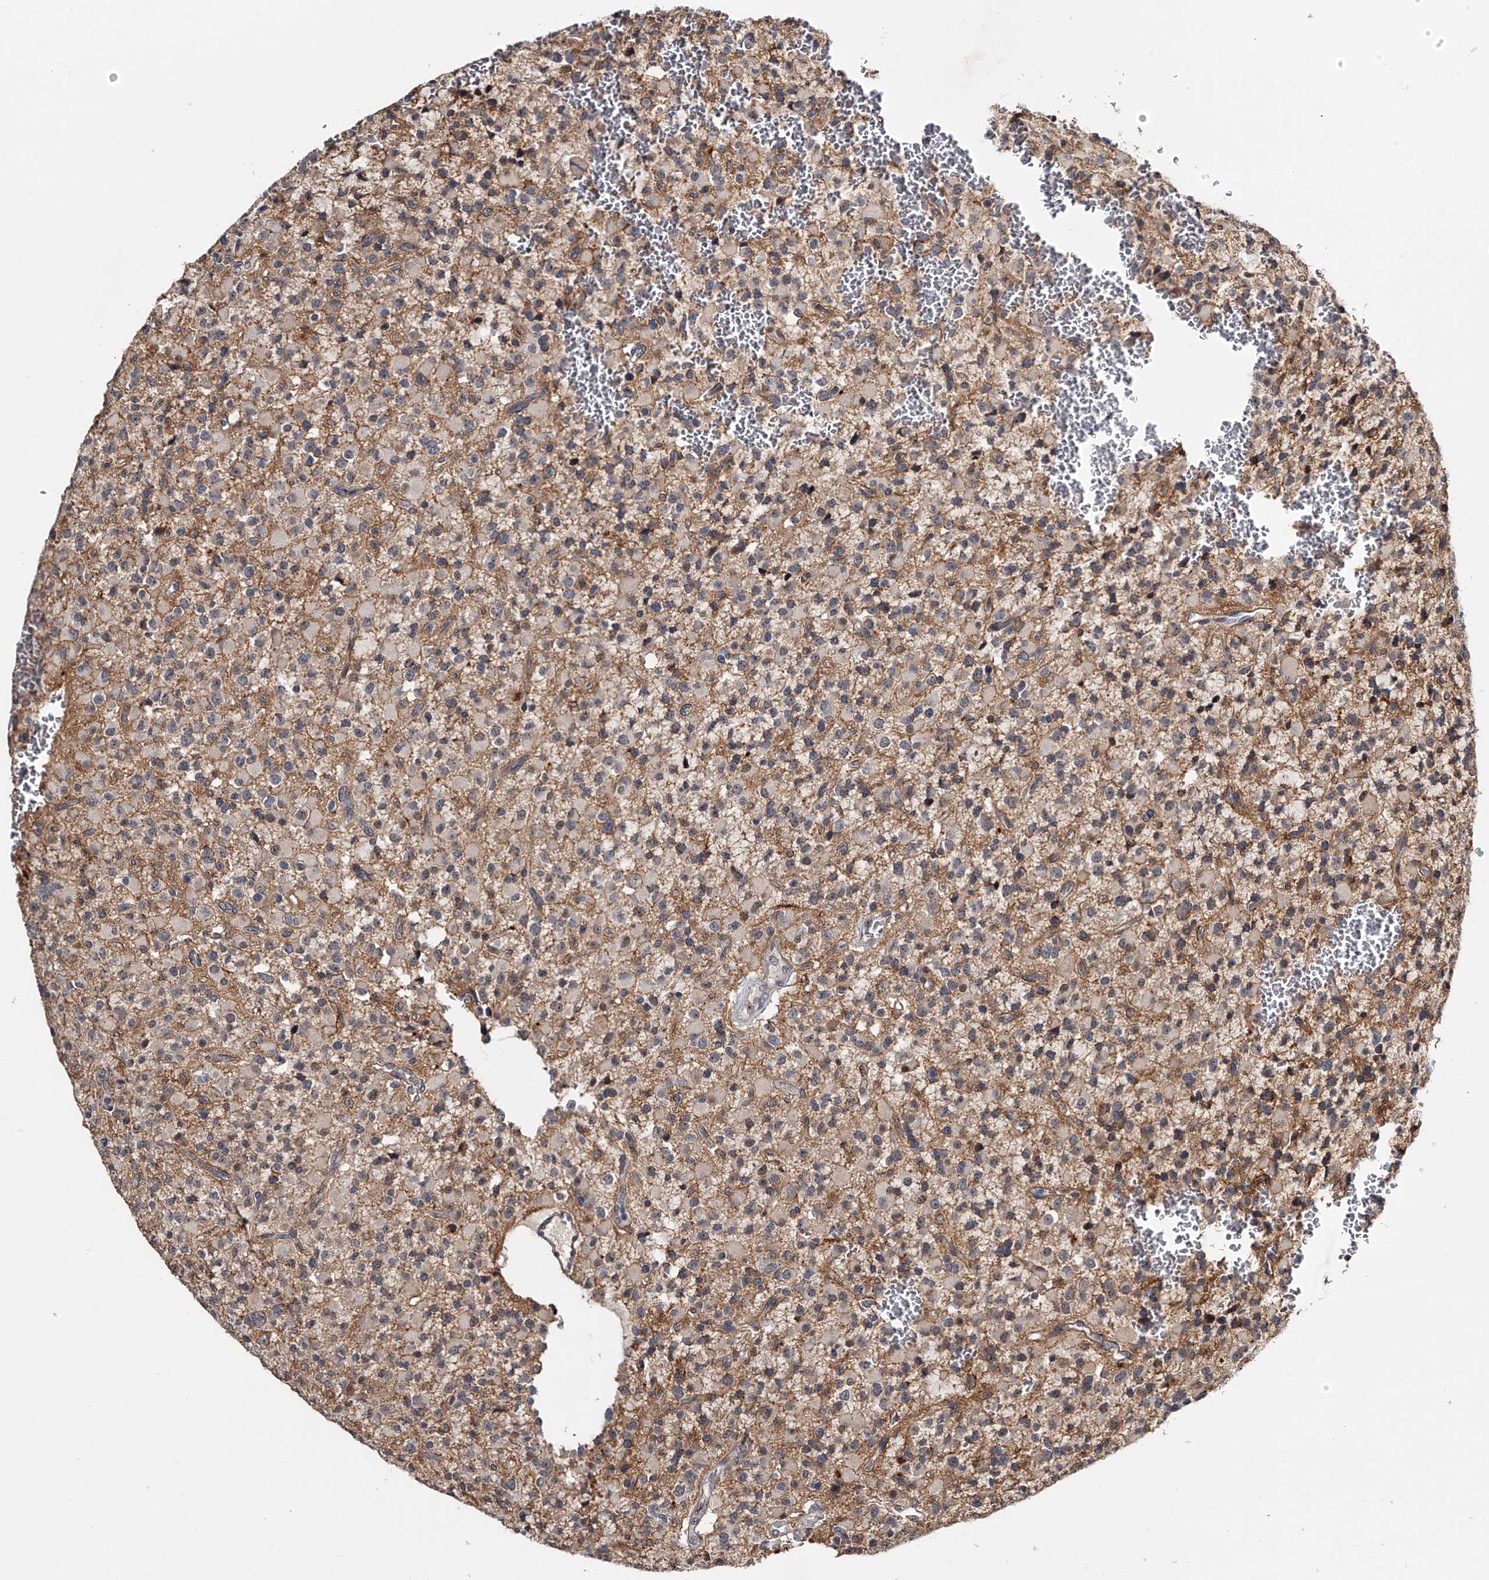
{"staining": {"intensity": "moderate", "quantity": "<25%", "location": "nuclear"}, "tissue": "glioma", "cell_type": "Tumor cells", "image_type": "cancer", "snomed": [{"axis": "morphology", "description": "Glioma, malignant, High grade"}, {"axis": "topography", "description": "Brain"}], "caption": "Tumor cells show low levels of moderate nuclear expression in approximately <25% of cells in malignant high-grade glioma.", "gene": "MDN1", "patient": {"sex": "male", "age": 34}}